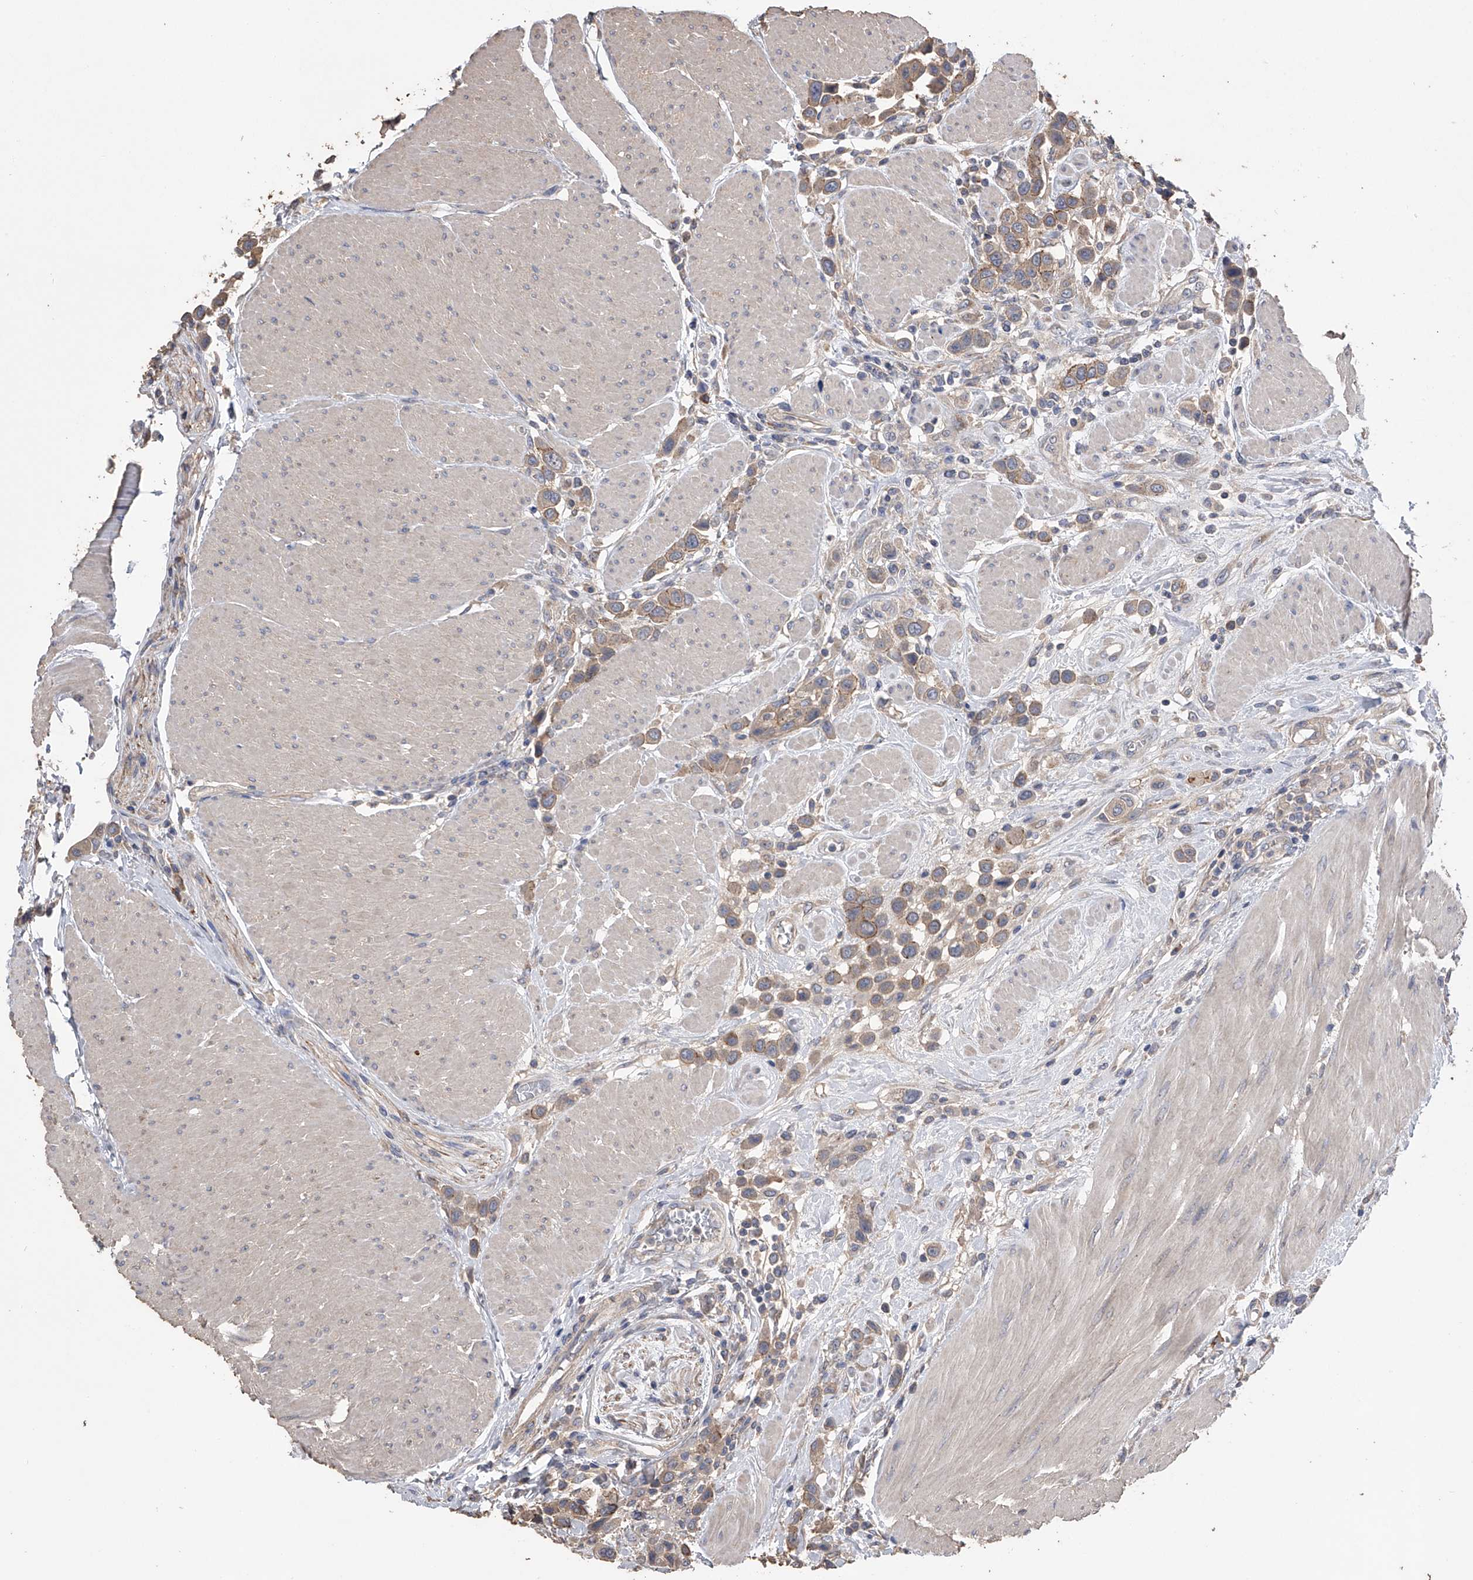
{"staining": {"intensity": "moderate", "quantity": ">75%", "location": "cytoplasmic/membranous"}, "tissue": "urothelial cancer", "cell_type": "Tumor cells", "image_type": "cancer", "snomed": [{"axis": "morphology", "description": "Urothelial carcinoma, High grade"}, {"axis": "topography", "description": "Urinary bladder"}], "caption": "This micrograph exhibits immunohistochemistry (IHC) staining of human urothelial carcinoma (high-grade), with medium moderate cytoplasmic/membranous expression in approximately >75% of tumor cells.", "gene": "ZNF343", "patient": {"sex": "male", "age": 50}}